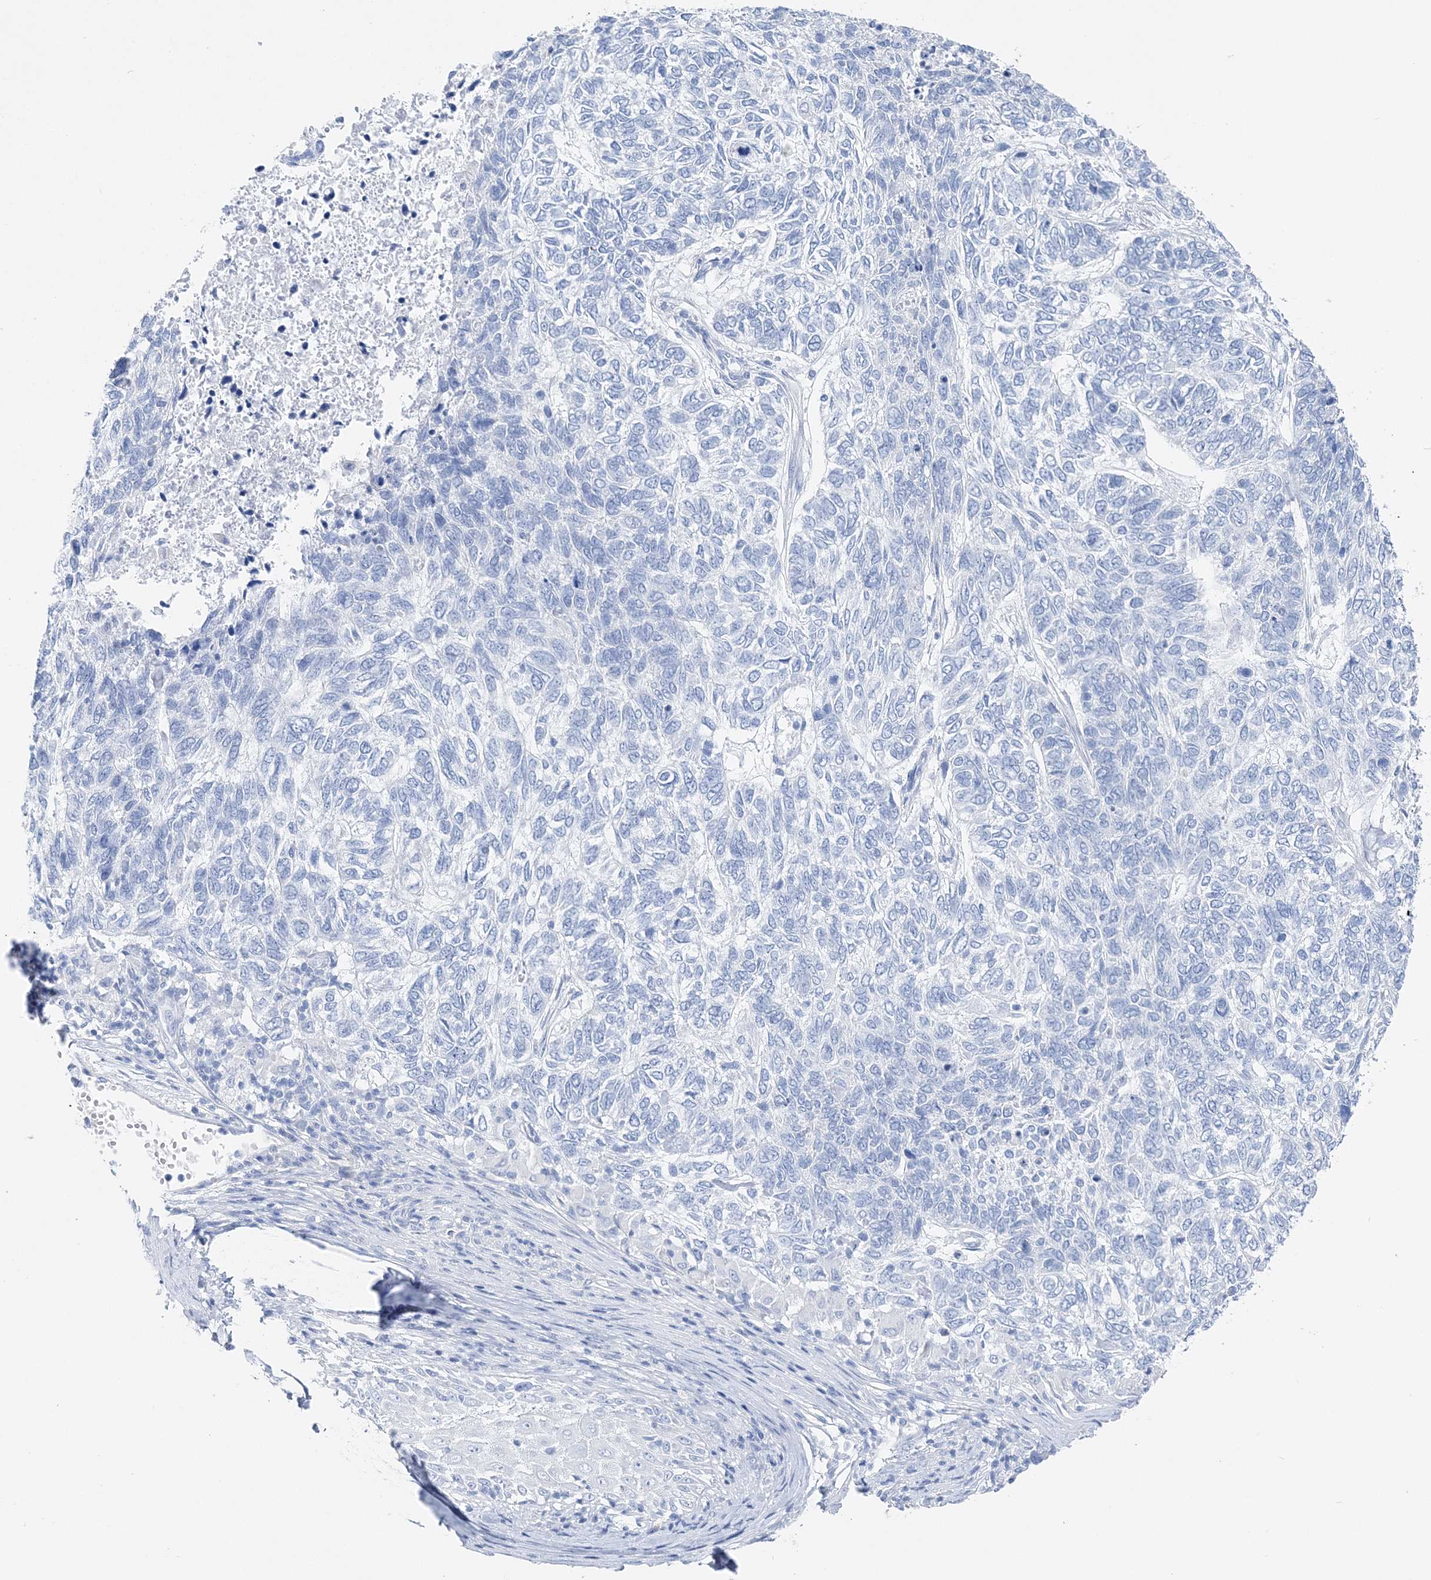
{"staining": {"intensity": "negative", "quantity": "none", "location": "none"}, "tissue": "skin cancer", "cell_type": "Tumor cells", "image_type": "cancer", "snomed": [{"axis": "morphology", "description": "Basal cell carcinoma"}, {"axis": "topography", "description": "Skin"}], "caption": "Immunohistochemistry micrograph of basal cell carcinoma (skin) stained for a protein (brown), which exhibits no expression in tumor cells.", "gene": "TSPYL6", "patient": {"sex": "female", "age": 65}}